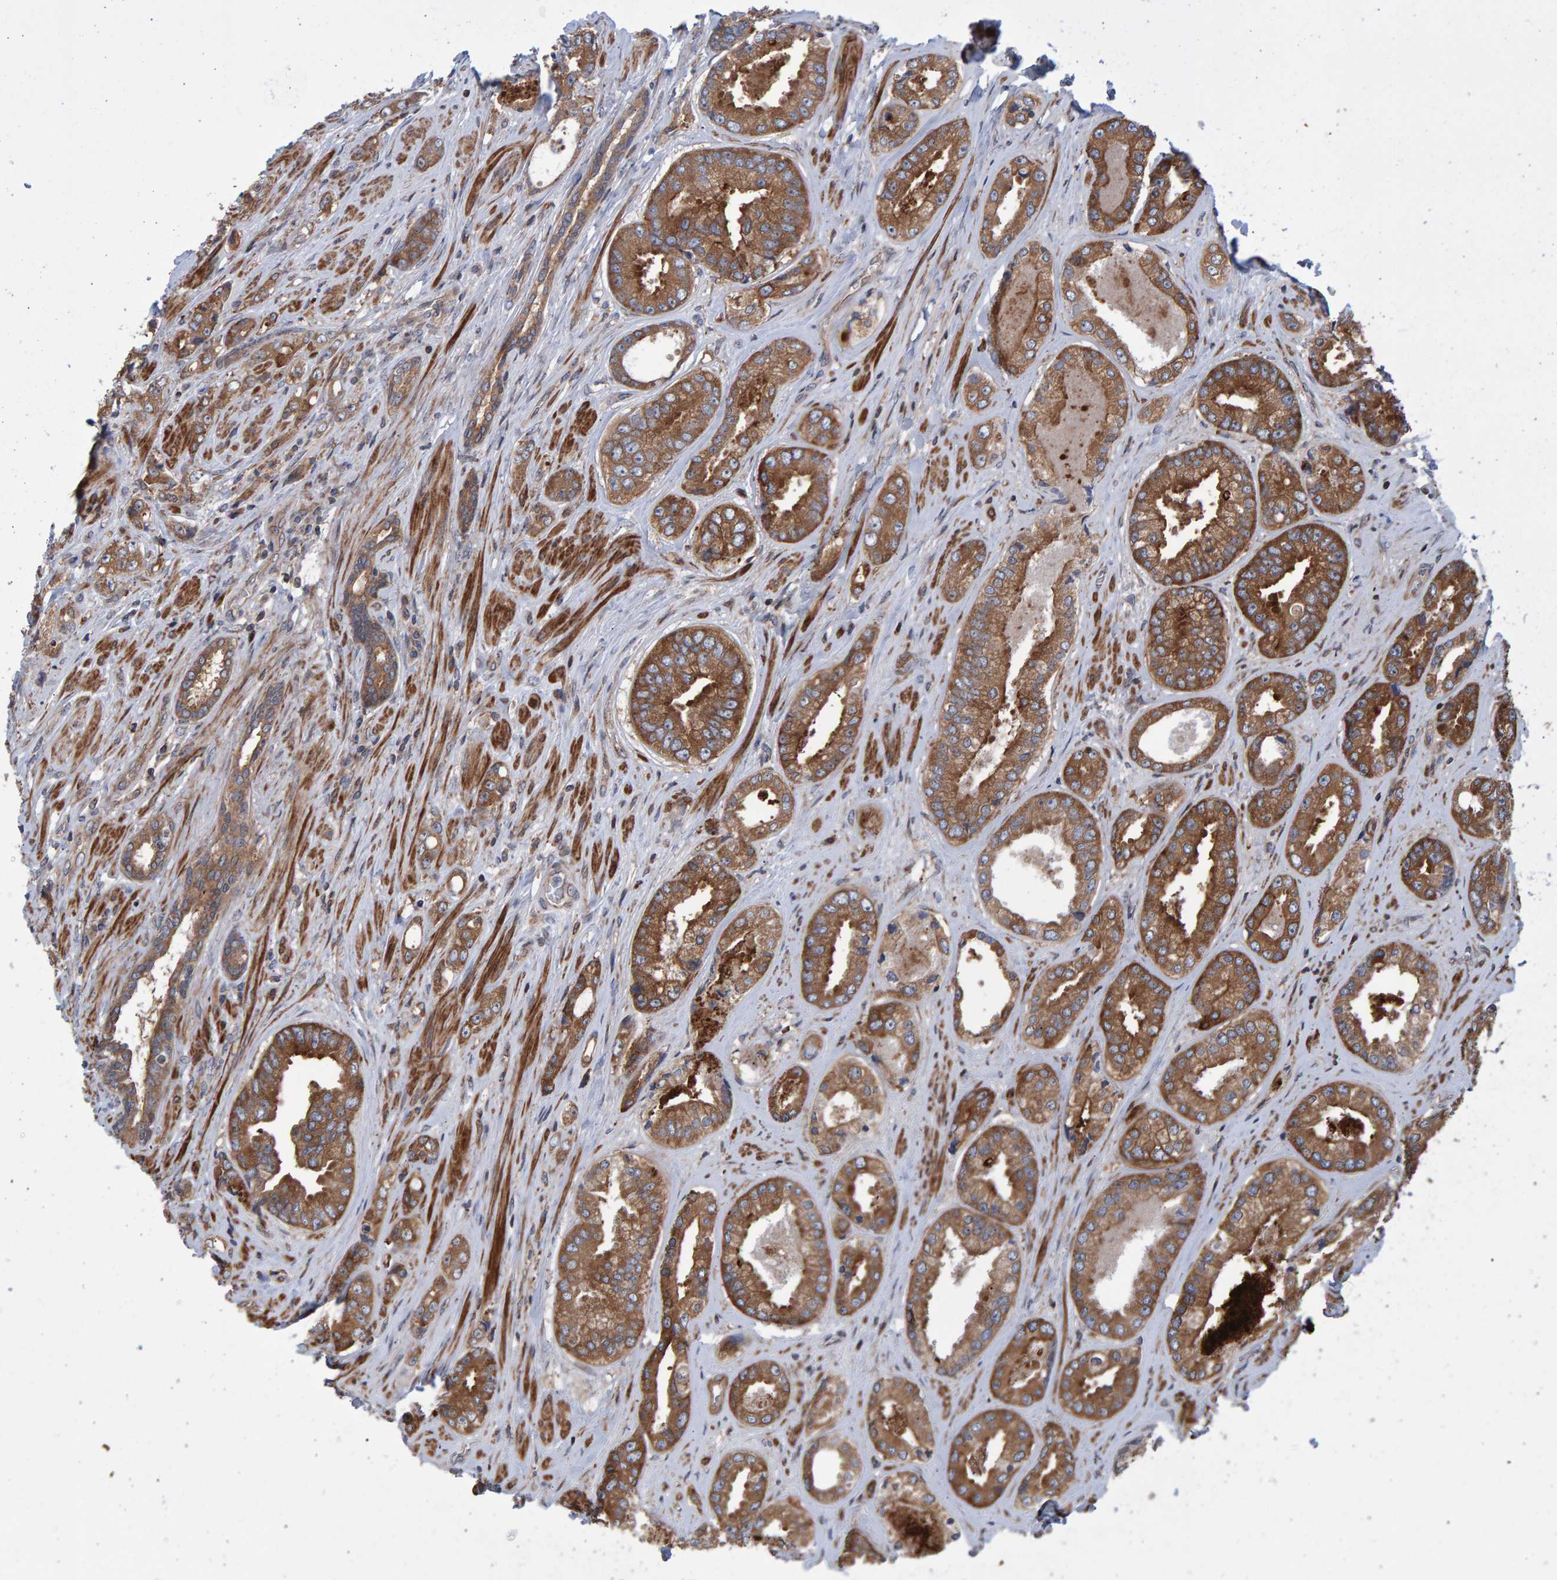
{"staining": {"intensity": "moderate", "quantity": ">75%", "location": "cytoplasmic/membranous"}, "tissue": "prostate cancer", "cell_type": "Tumor cells", "image_type": "cancer", "snomed": [{"axis": "morphology", "description": "Adenocarcinoma, High grade"}, {"axis": "topography", "description": "Prostate"}], "caption": "Prostate cancer (high-grade adenocarcinoma) stained for a protein (brown) reveals moderate cytoplasmic/membranous positive expression in approximately >75% of tumor cells.", "gene": "LRBA", "patient": {"sex": "male", "age": 61}}